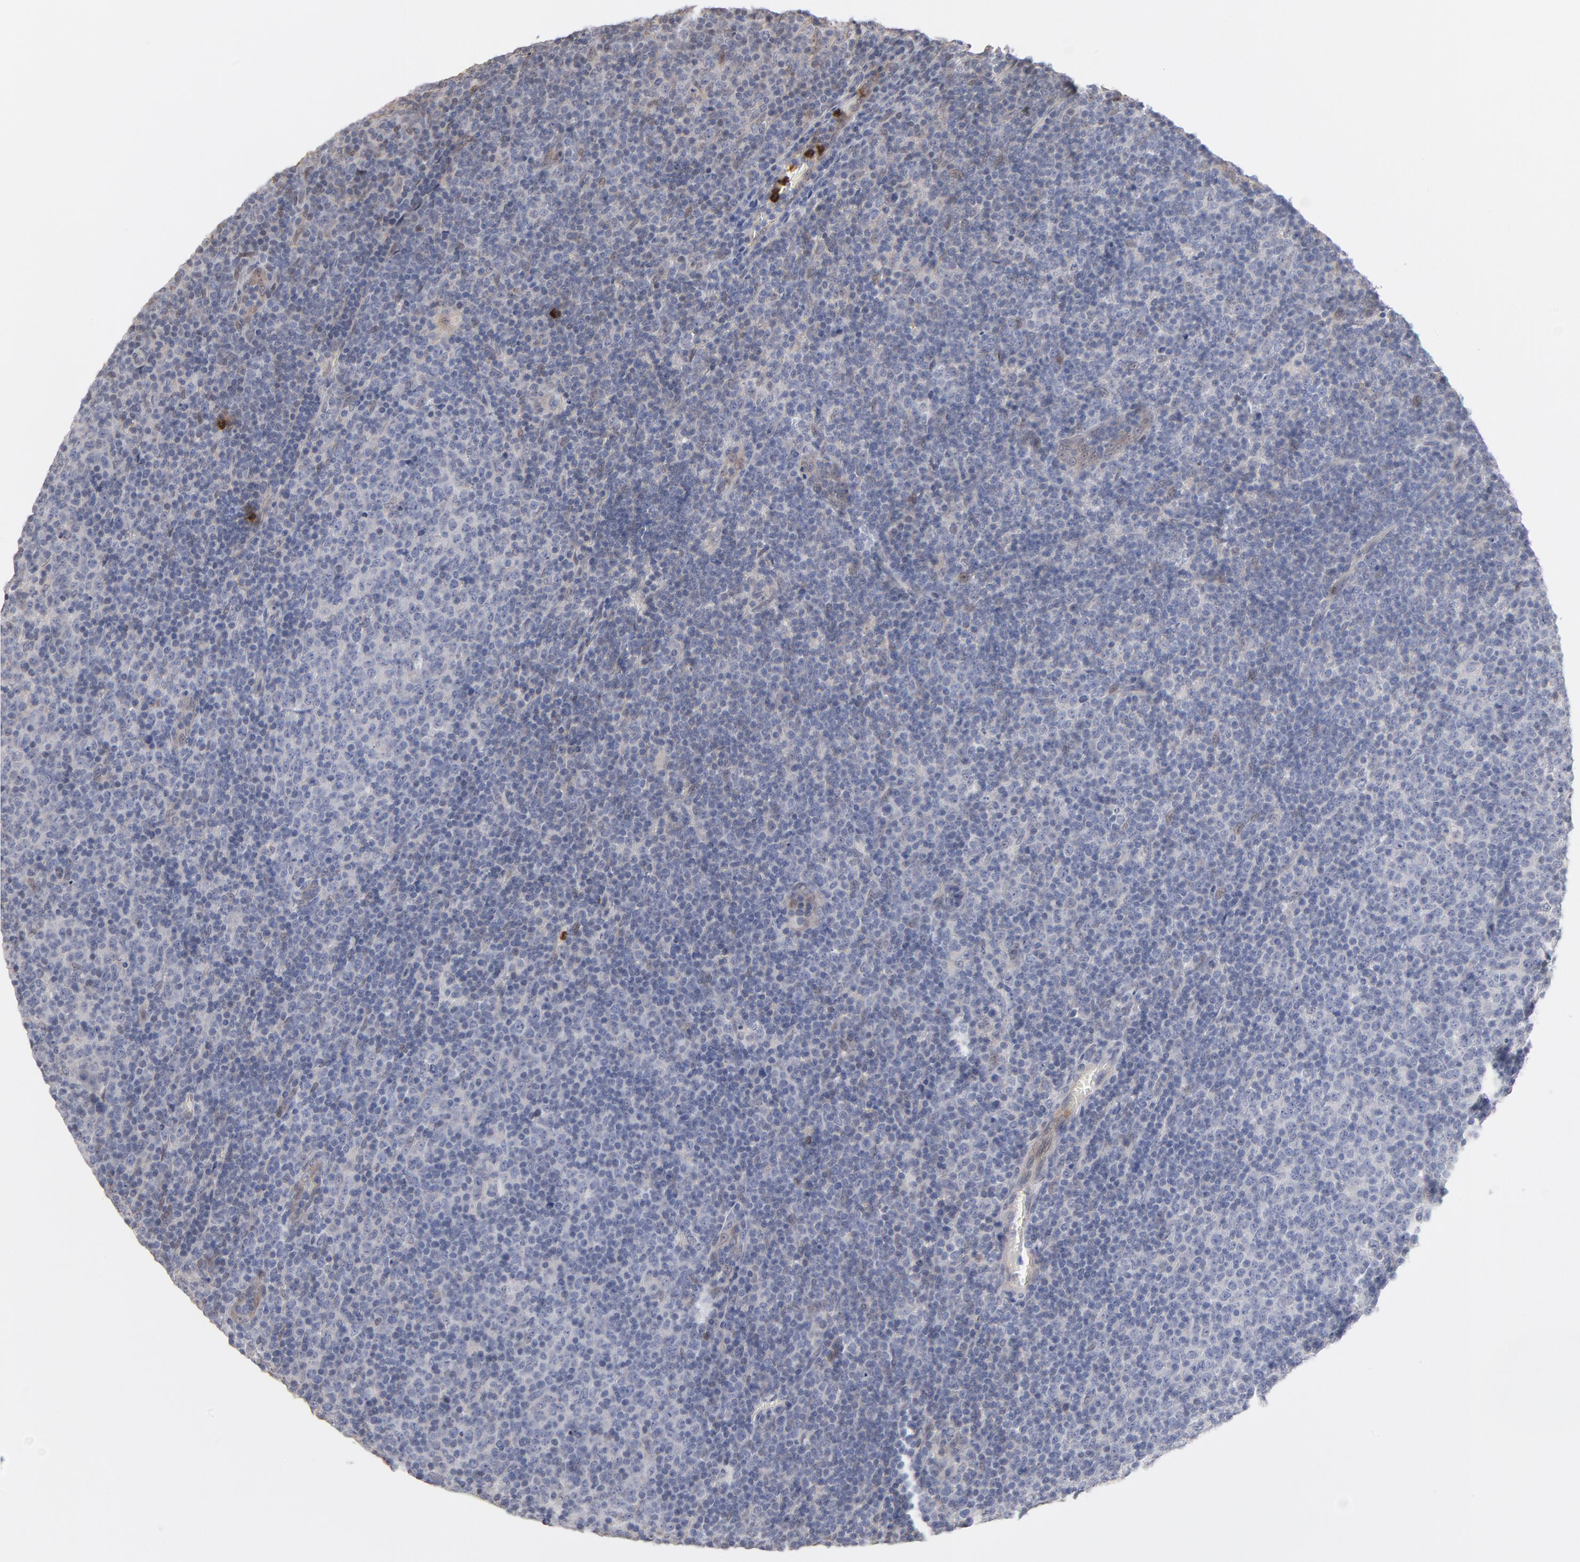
{"staining": {"intensity": "weak", "quantity": "<25%", "location": "nuclear"}, "tissue": "lymphoma", "cell_type": "Tumor cells", "image_type": "cancer", "snomed": [{"axis": "morphology", "description": "Malignant lymphoma, non-Hodgkin's type, Low grade"}, {"axis": "topography", "description": "Lymph node"}], "caption": "IHC micrograph of neoplastic tissue: malignant lymphoma, non-Hodgkin's type (low-grade) stained with DAB displays no significant protein staining in tumor cells.", "gene": "PNMA1", "patient": {"sex": "male", "age": 70}}